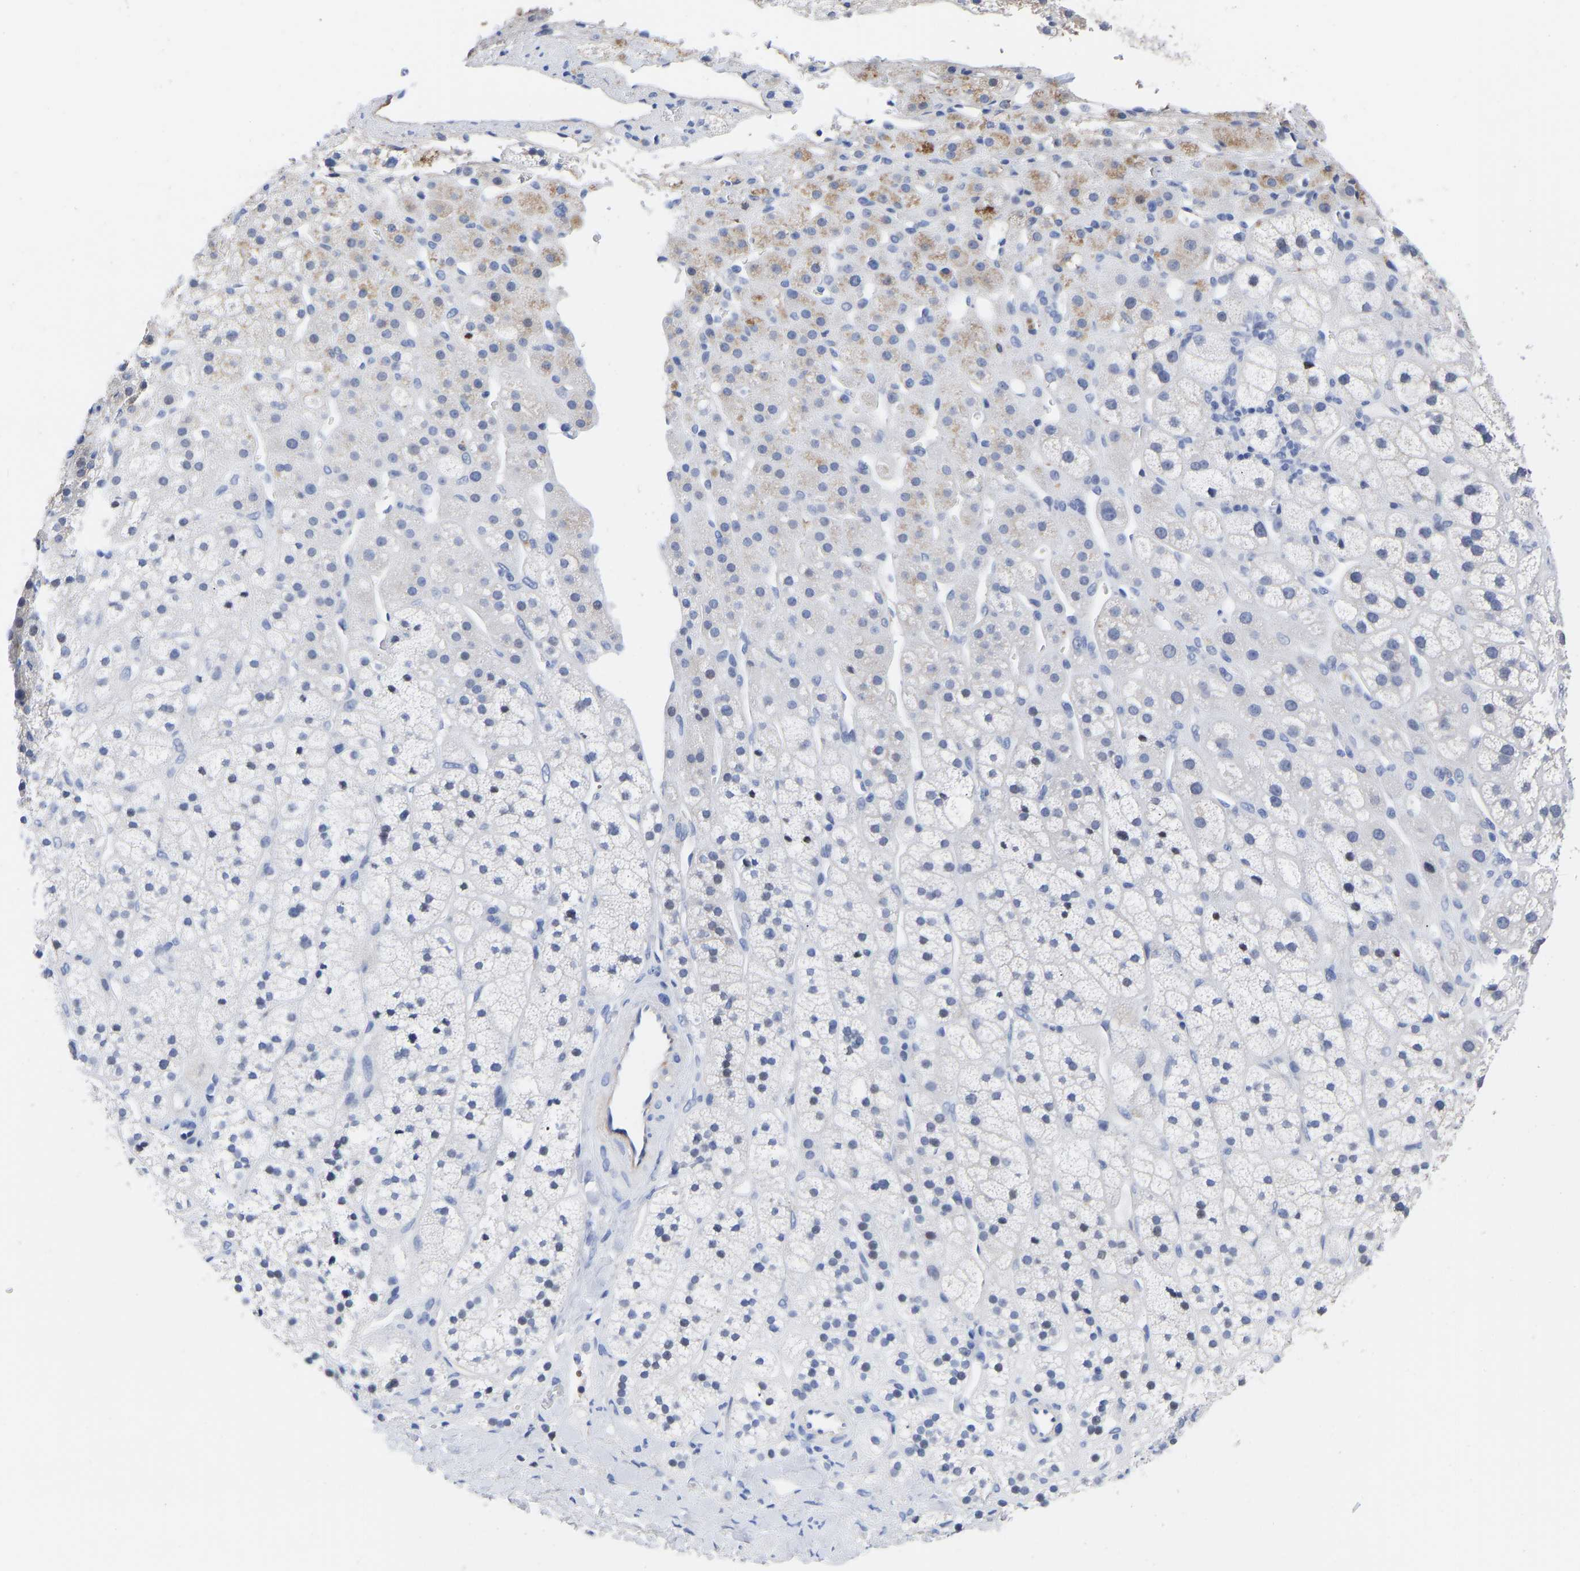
{"staining": {"intensity": "weak", "quantity": "<25%", "location": "cytoplasmic/membranous"}, "tissue": "adrenal gland", "cell_type": "Glandular cells", "image_type": "normal", "snomed": [{"axis": "morphology", "description": "Normal tissue, NOS"}, {"axis": "topography", "description": "Adrenal gland"}], "caption": "Histopathology image shows no significant protein positivity in glandular cells of benign adrenal gland.", "gene": "GPA33", "patient": {"sex": "male", "age": 56}}